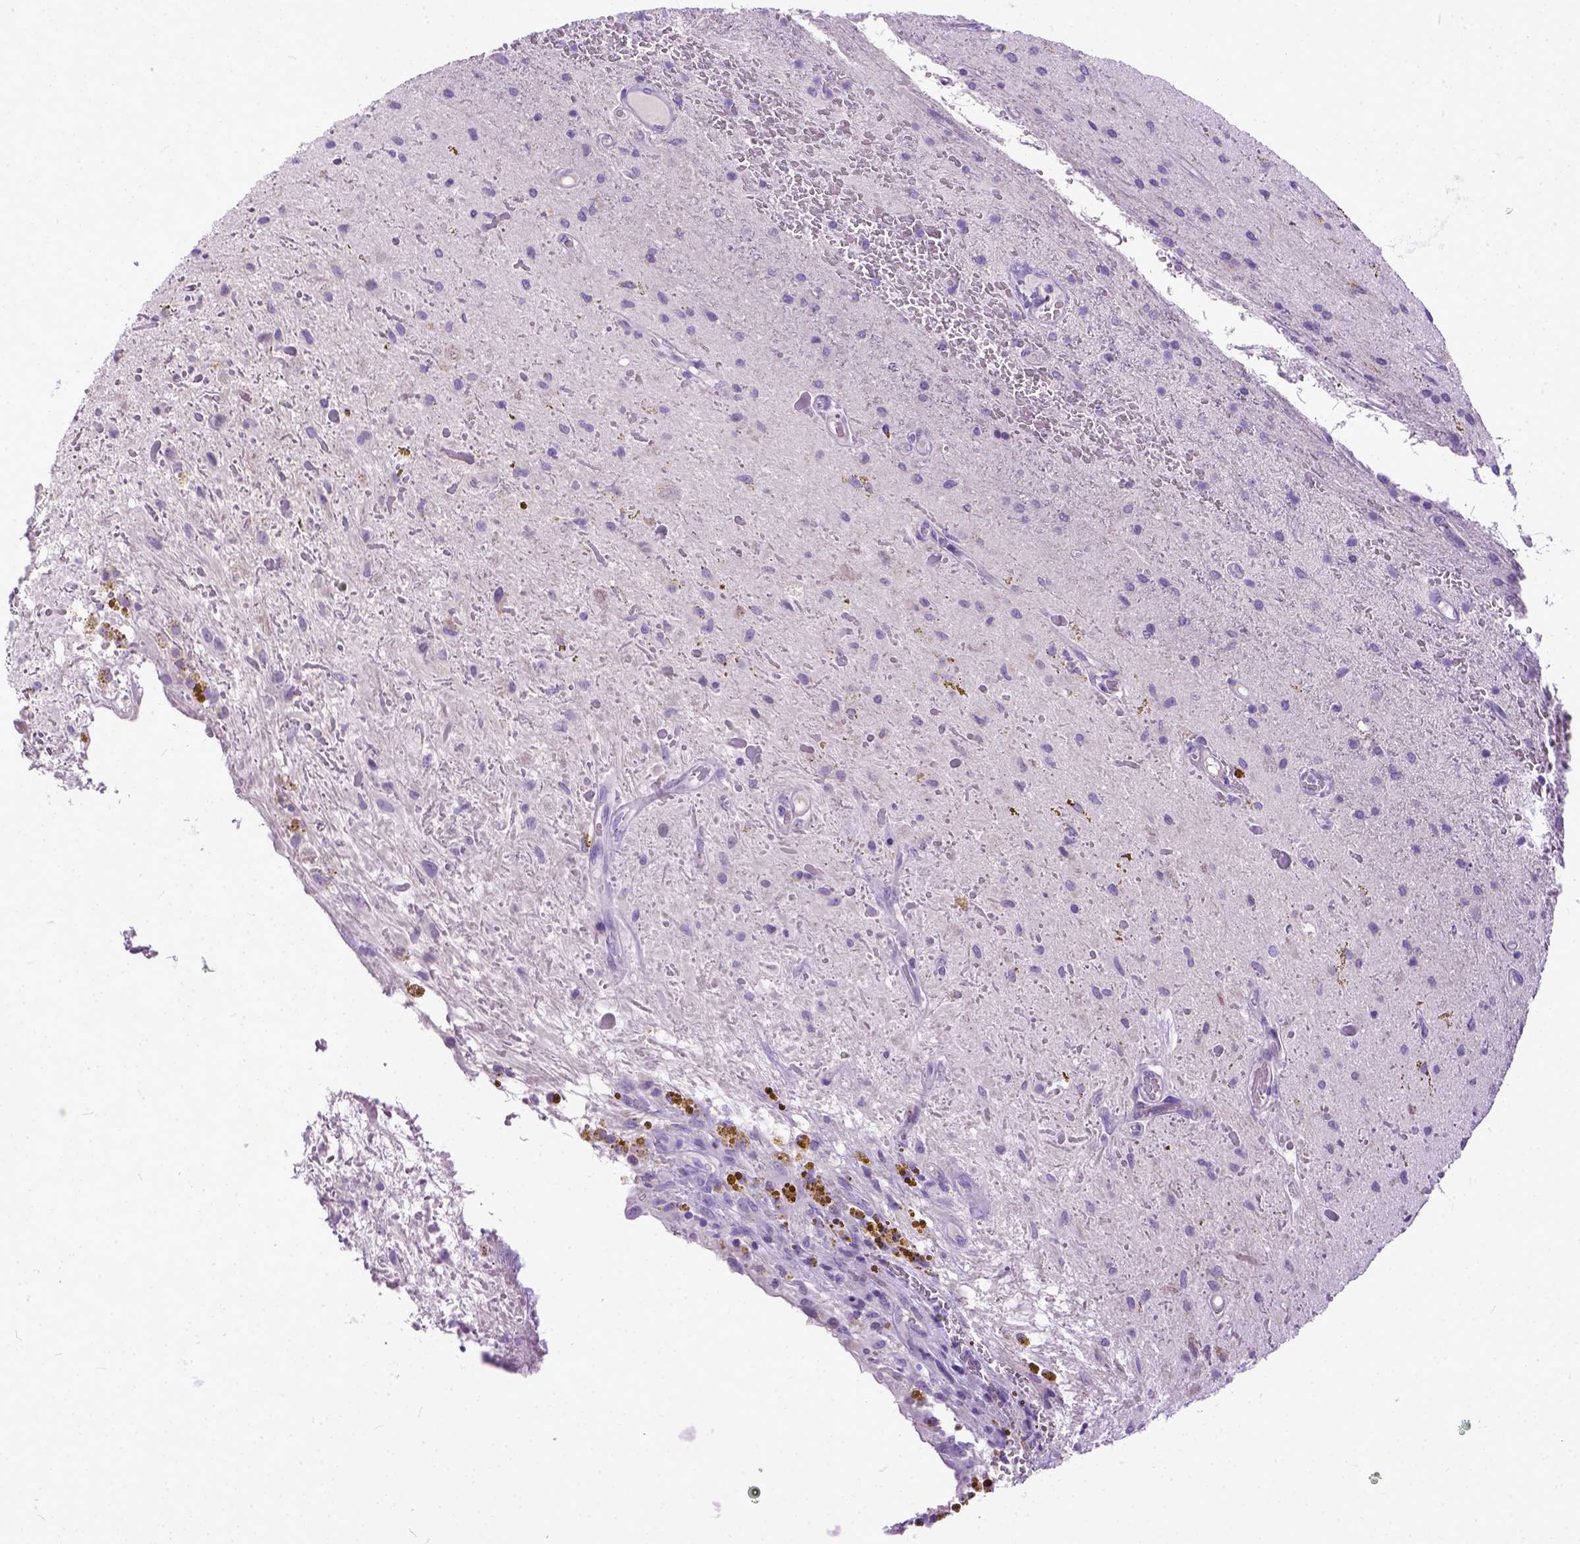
{"staining": {"intensity": "negative", "quantity": "none", "location": "none"}, "tissue": "glioma", "cell_type": "Tumor cells", "image_type": "cancer", "snomed": [{"axis": "morphology", "description": "Glioma, malignant, Low grade"}, {"axis": "topography", "description": "Cerebellum"}], "caption": "The IHC micrograph has no significant expression in tumor cells of low-grade glioma (malignant) tissue.", "gene": "PLK5", "patient": {"sex": "female", "age": 14}}